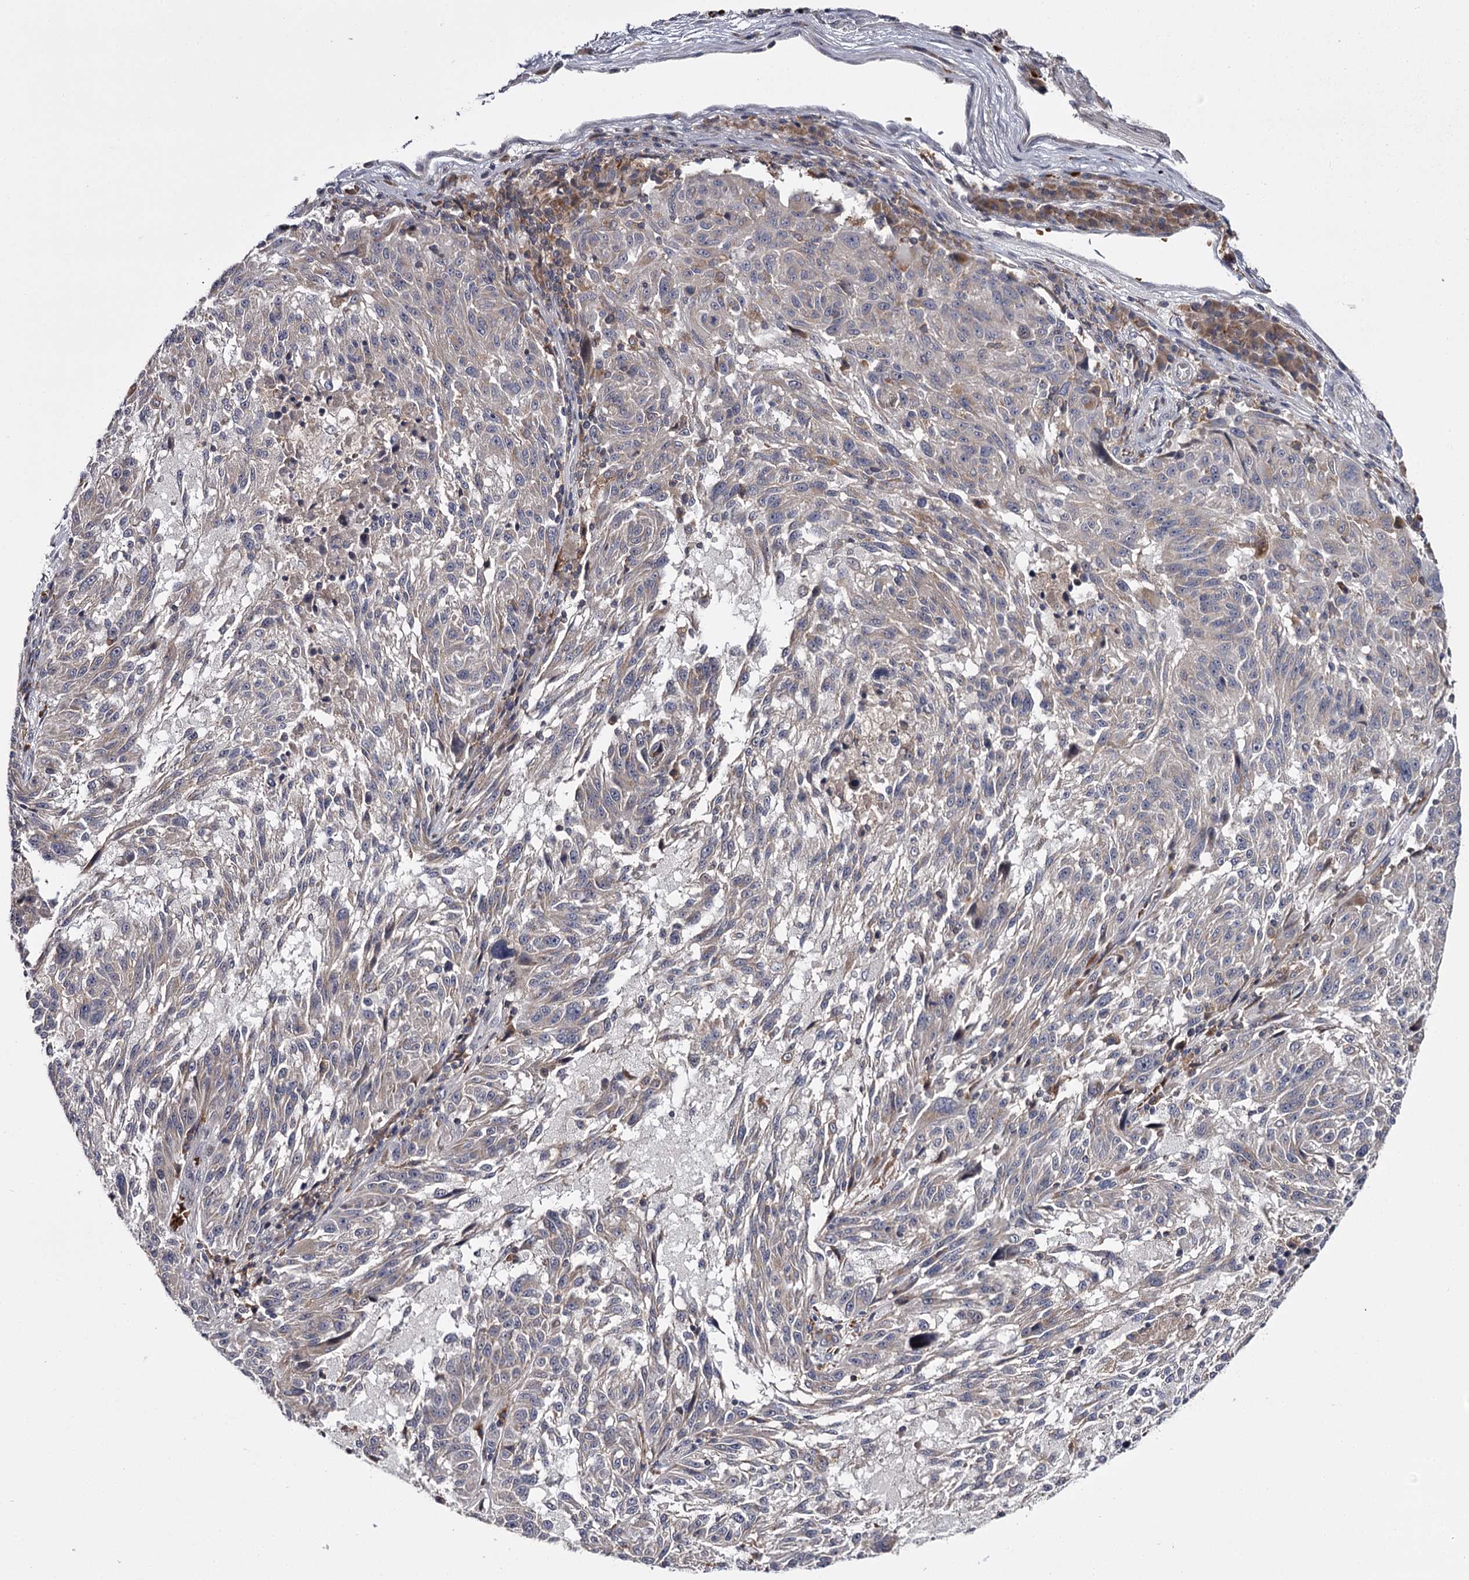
{"staining": {"intensity": "negative", "quantity": "none", "location": "none"}, "tissue": "melanoma", "cell_type": "Tumor cells", "image_type": "cancer", "snomed": [{"axis": "morphology", "description": "Malignant melanoma, NOS"}, {"axis": "topography", "description": "Skin"}], "caption": "IHC image of malignant melanoma stained for a protein (brown), which reveals no expression in tumor cells.", "gene": "RASSF6", "patient": {"sex": "male", "age": 53}}